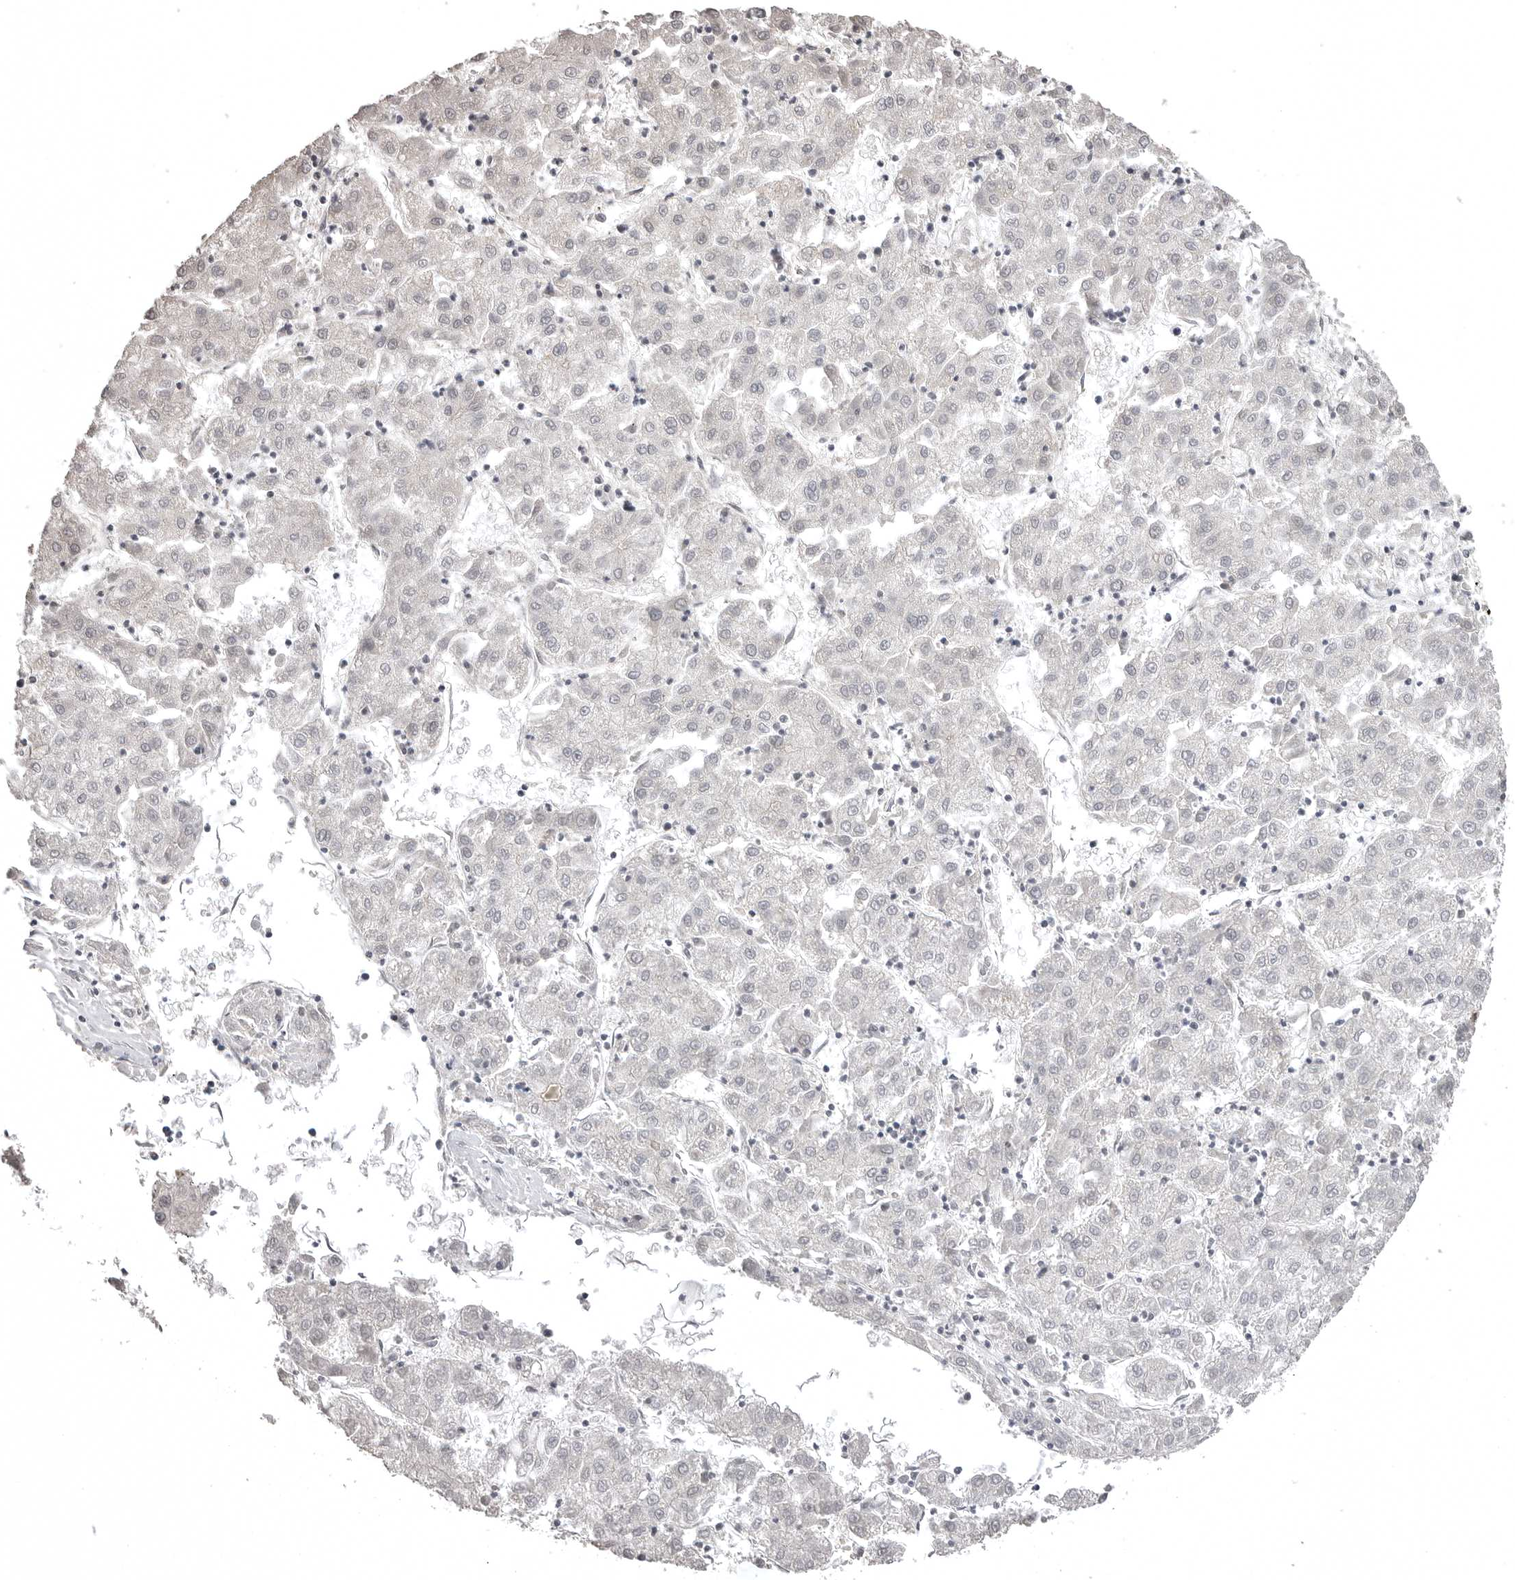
{"staining": {"intensity": "negative", "quantity": "none", "location": "none"}, "tissue": "liver cancer", "cell_type": "Tumor cells", "image_type": "cancer", "snomed": [{"axis": "morphology", "description": "Carcinoma, Hepatocellular, NOS"}, {"axis": "topography", "description": "Liver"}], "caption": "Immunohistochemical staining of human liver hepatocellular carcinoma reveals no significant staining in tumor cells. (DAB immunohistochemistry with hematoxylin counter stain).", "gene": "SORBS1", "patient": {"sex": "male", "age": 72}}